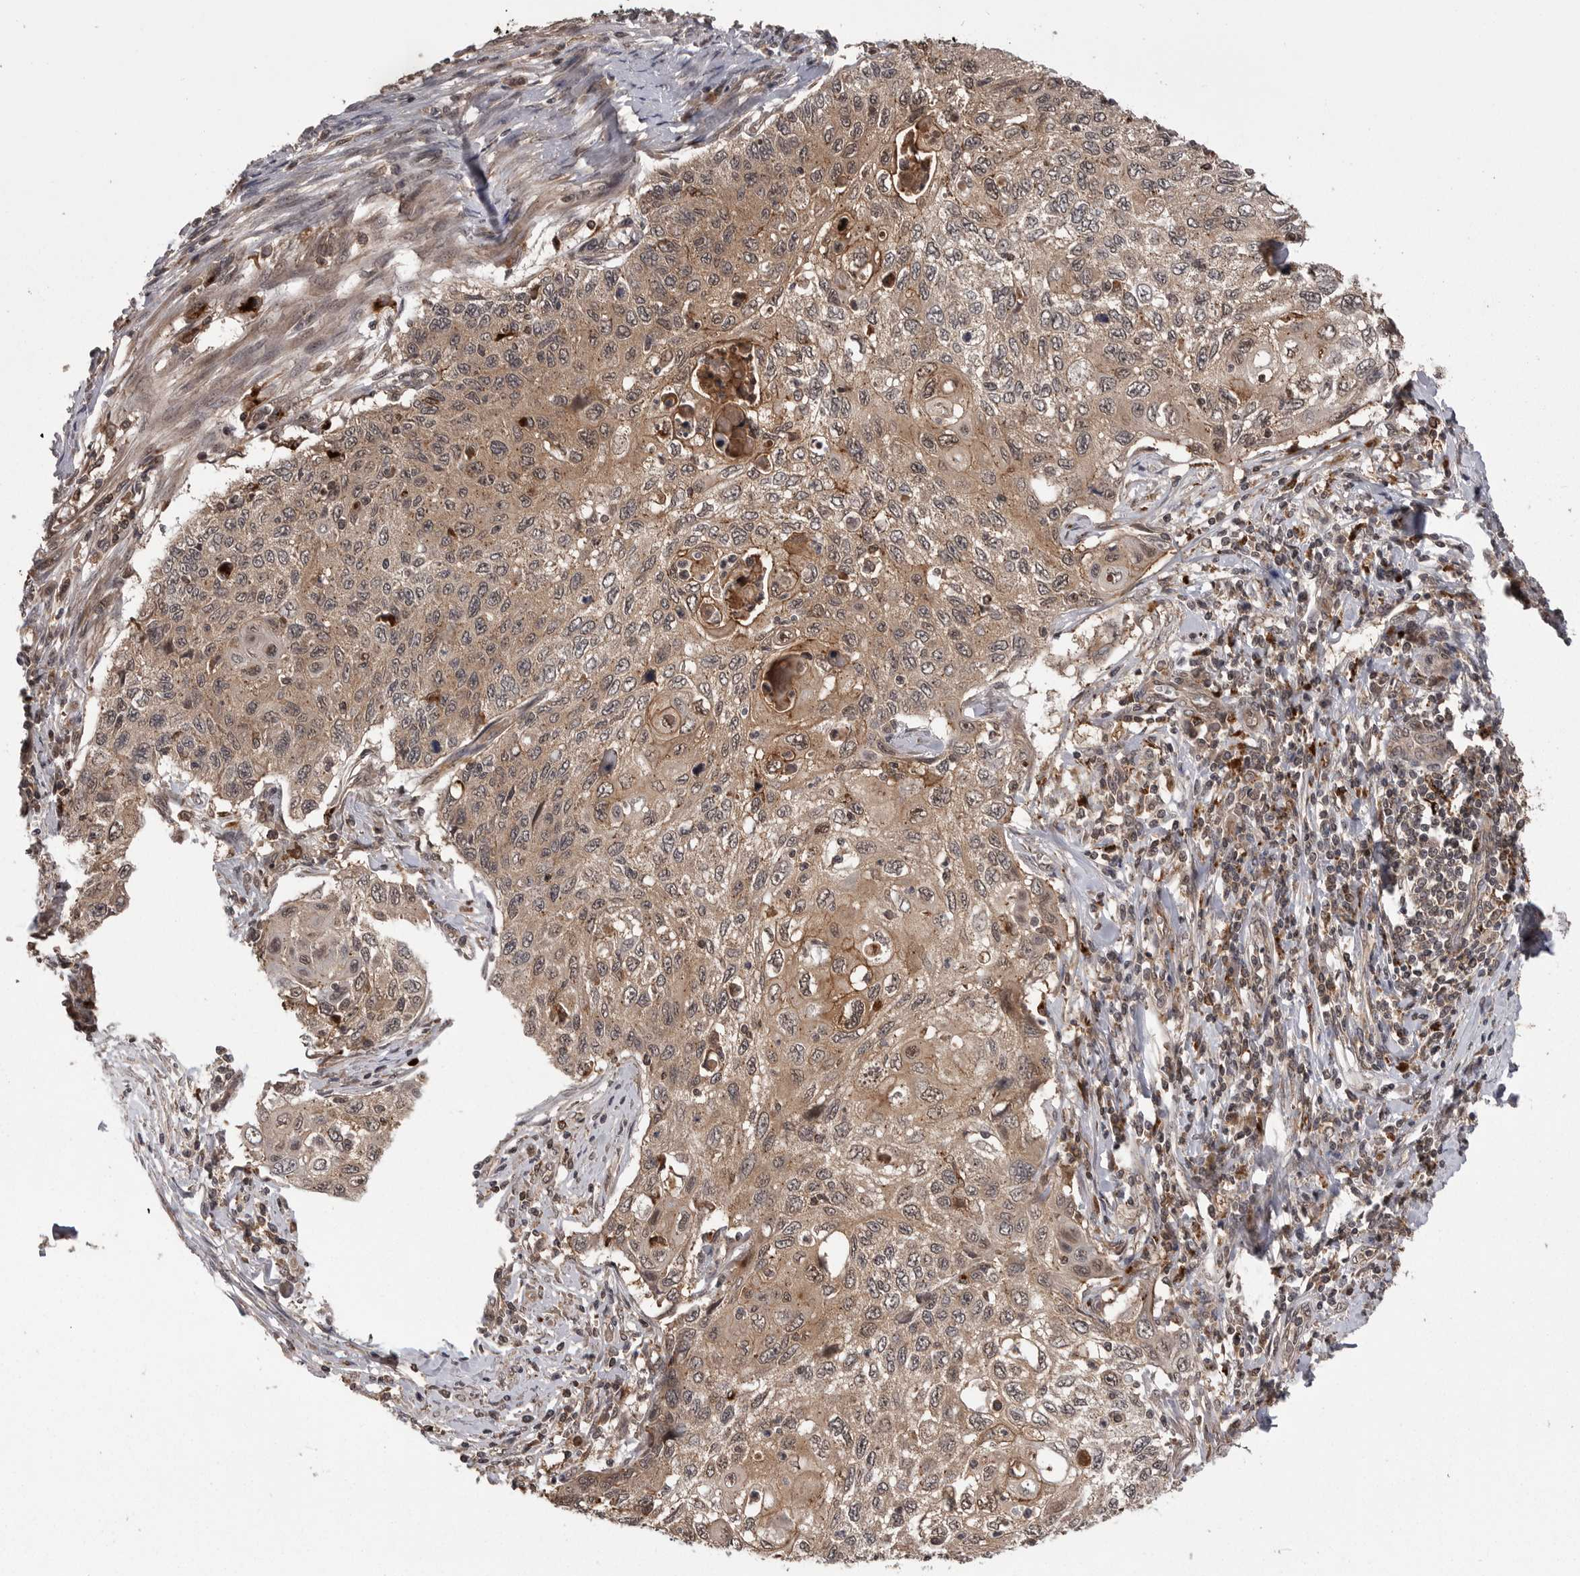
{"staining": {"intensity": "weak", "quantity": ">75%", "location": "cytoplasmic/membranous,nuclear"}, "tissue": "cervical cancer", "cell_type": "Tumor cells", "image_type": "cancer", "snomed": [{"axis": "morphology", "description": "Squamous cell carcinoma, NOS"}, {"axis": "topography", "description": "Cervix"}], "caption": "High-magnification brightfield microscopy of cervical cancer stained with DAB (brown) and counterstained with hematoxylin (blue). tumor cells exhibit weak cytoplasmic/membranous and nuclear positivity is present in about>75% of cells.", "gene": "AOAH", "patient": {"sex": "female", "age": 70}}